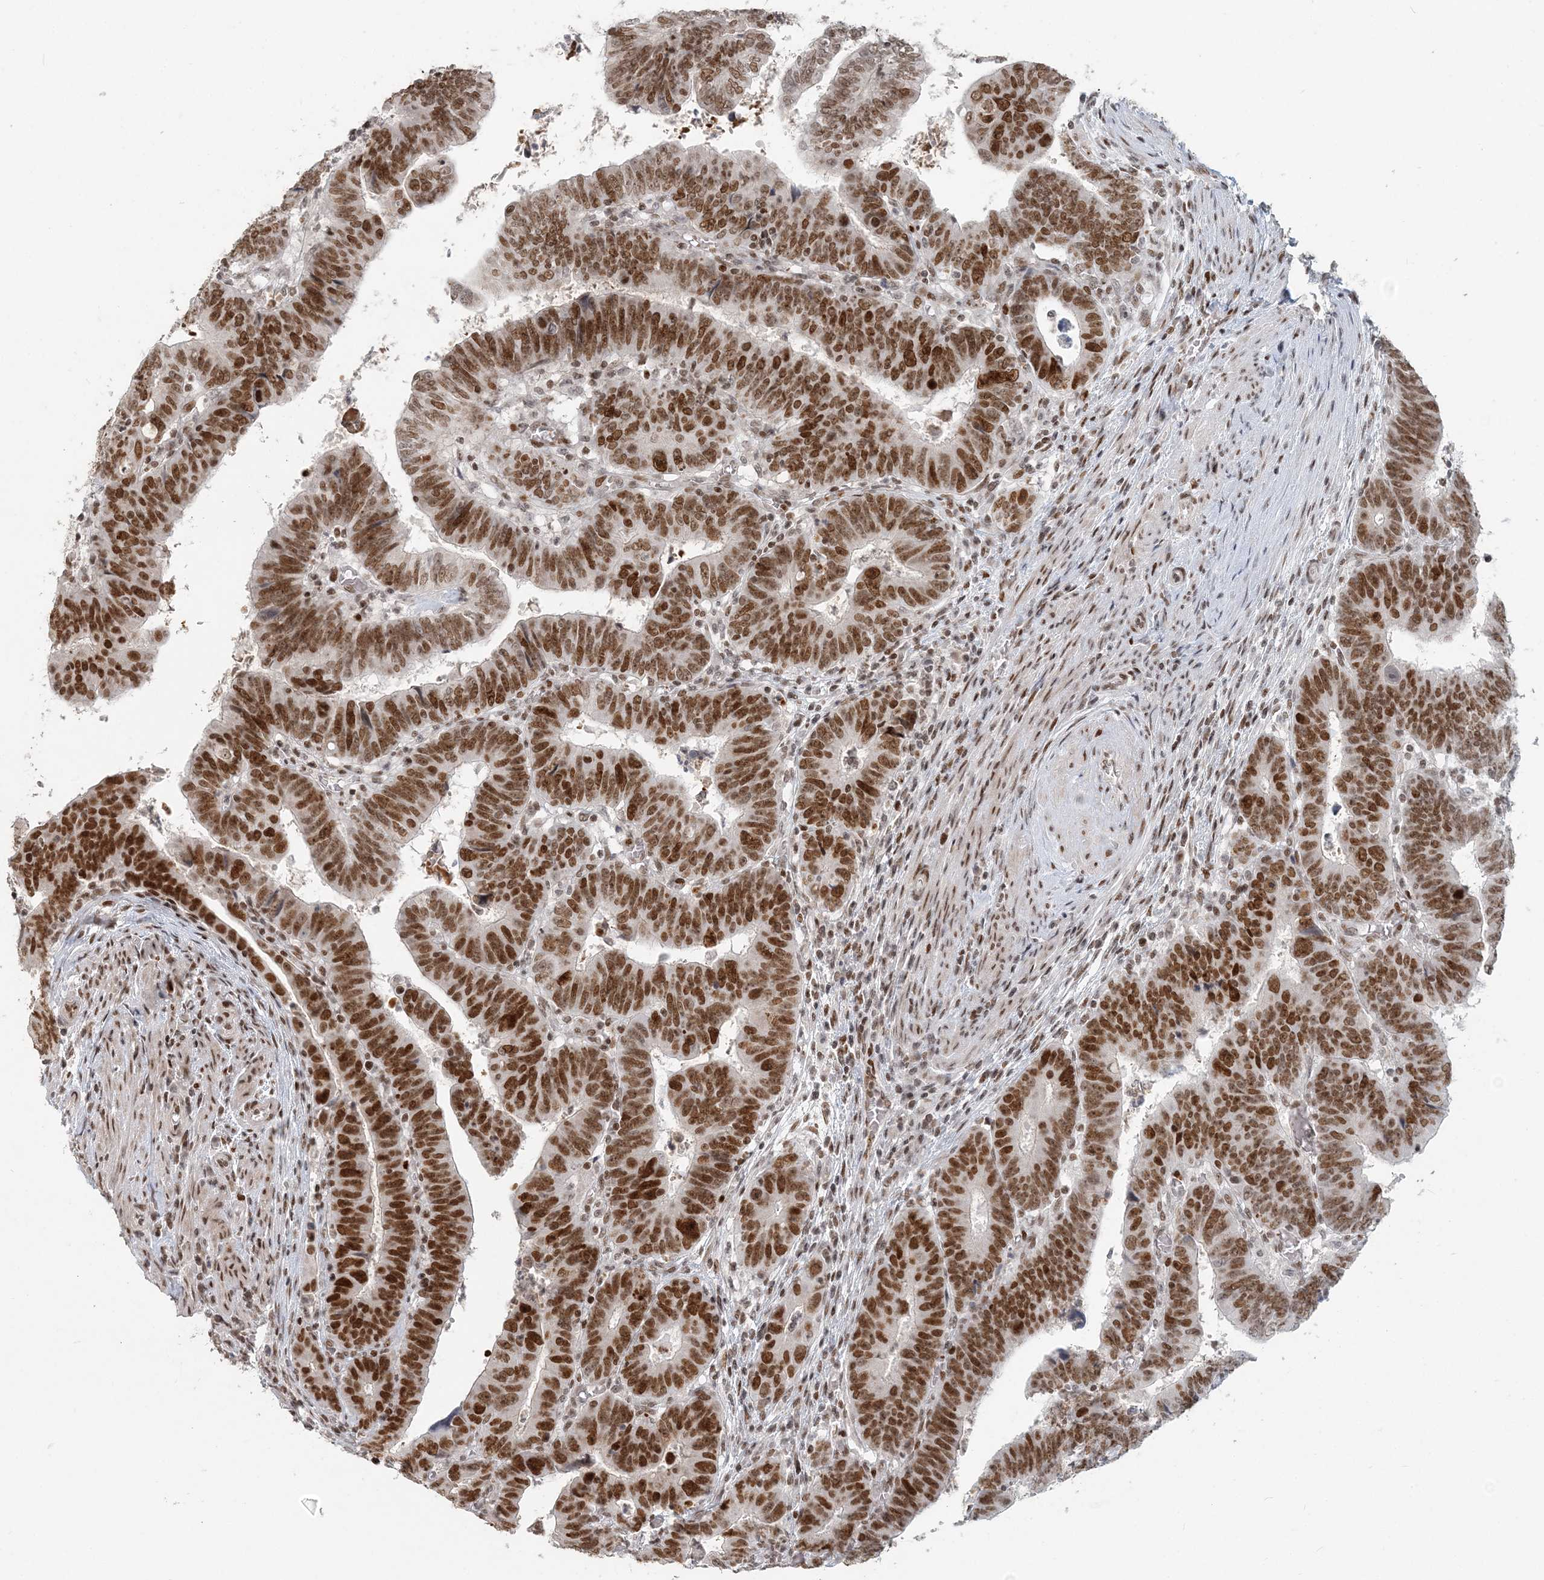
{"staining": {"intensity": "moderate", "quantity": ">75%", "location": "nuclear"}, "tissue": "colorectal cancer", "cell_type": "Tumor cells", "image_type": "cancer", "snomed": [{"axis": "morphology", "description": "Normal tissue, NOS"}, {"axis": "morphology", "description": "Adenocarcinoma, NOS"}, {"axis": "topography", "description": "Rectum"}], "caption": "A brown stain labels moderate nuclear expression of a protein in adenocarcinoma (colorectal) tumor cells. (DAB (3,3'-diaminobenzidine) = brown stain, brightfield microscopy at high magnification).", "gene": "BAZ1B", "patient": {"sex": "female", "age": 65}}